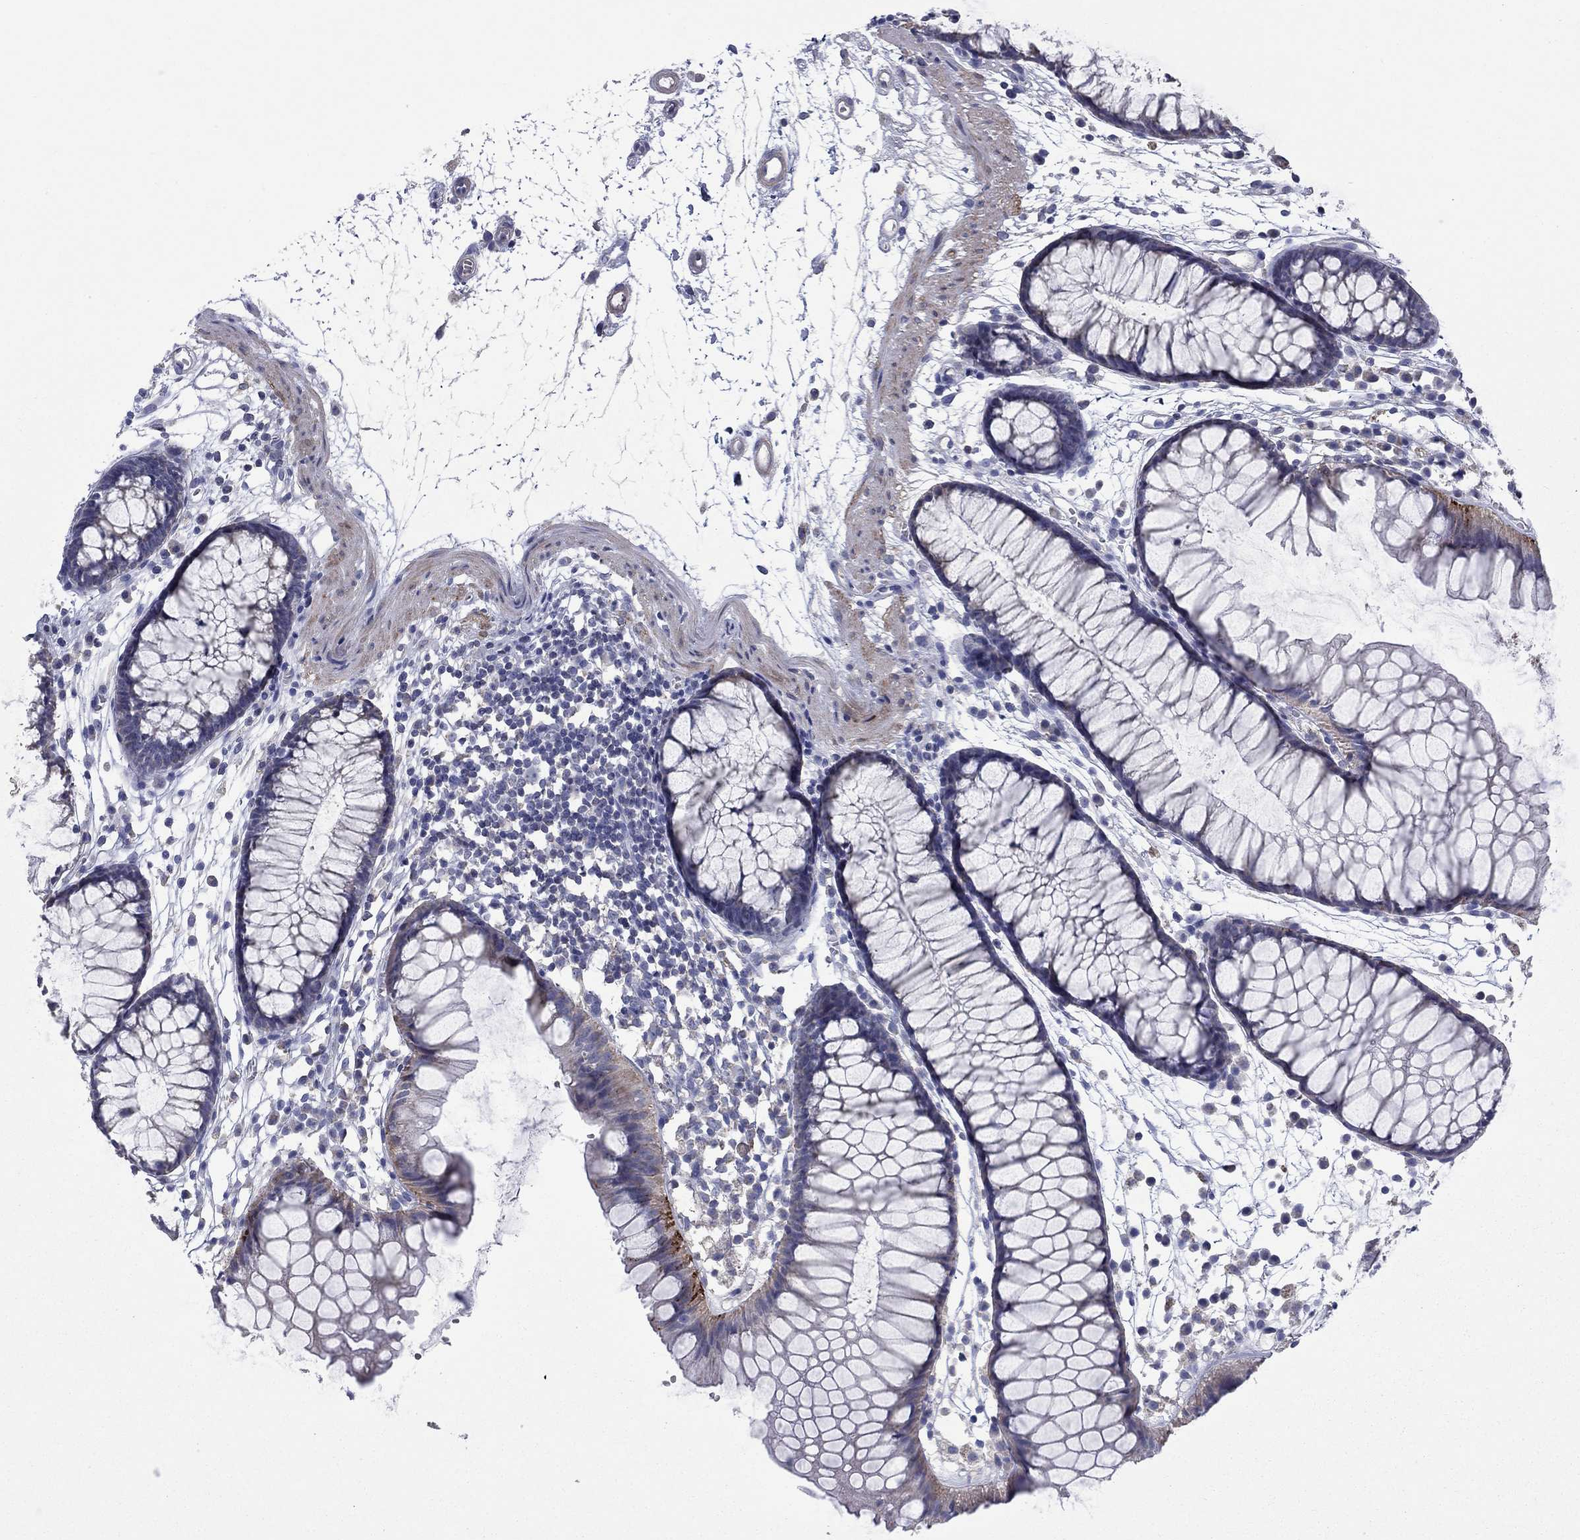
{"staining": {"intensity": "negative", "quantity": "none", "location": "none"}, "tissue": "colon", "cell_type": "Endothelial cells", "image_type": "normal", "snomed": [{"axis": "morphology", "description": "Normal tissue, NOS"}, {"axis": "morphology", "description": "Adenocarcinoma, NOS"}, {"axis": "topography", "description": "Colon"}], "caption": "This is a micrograph of immunohistochemistry (IHC) staining of unremarkable colon, which shows no staining in endothelial cells. The staining is performed using DAB brown chromogen with nuclei counter-stained in using hematoxylin.", "gene": "FRK", "patient": {"sex": "male", "age": 65}}